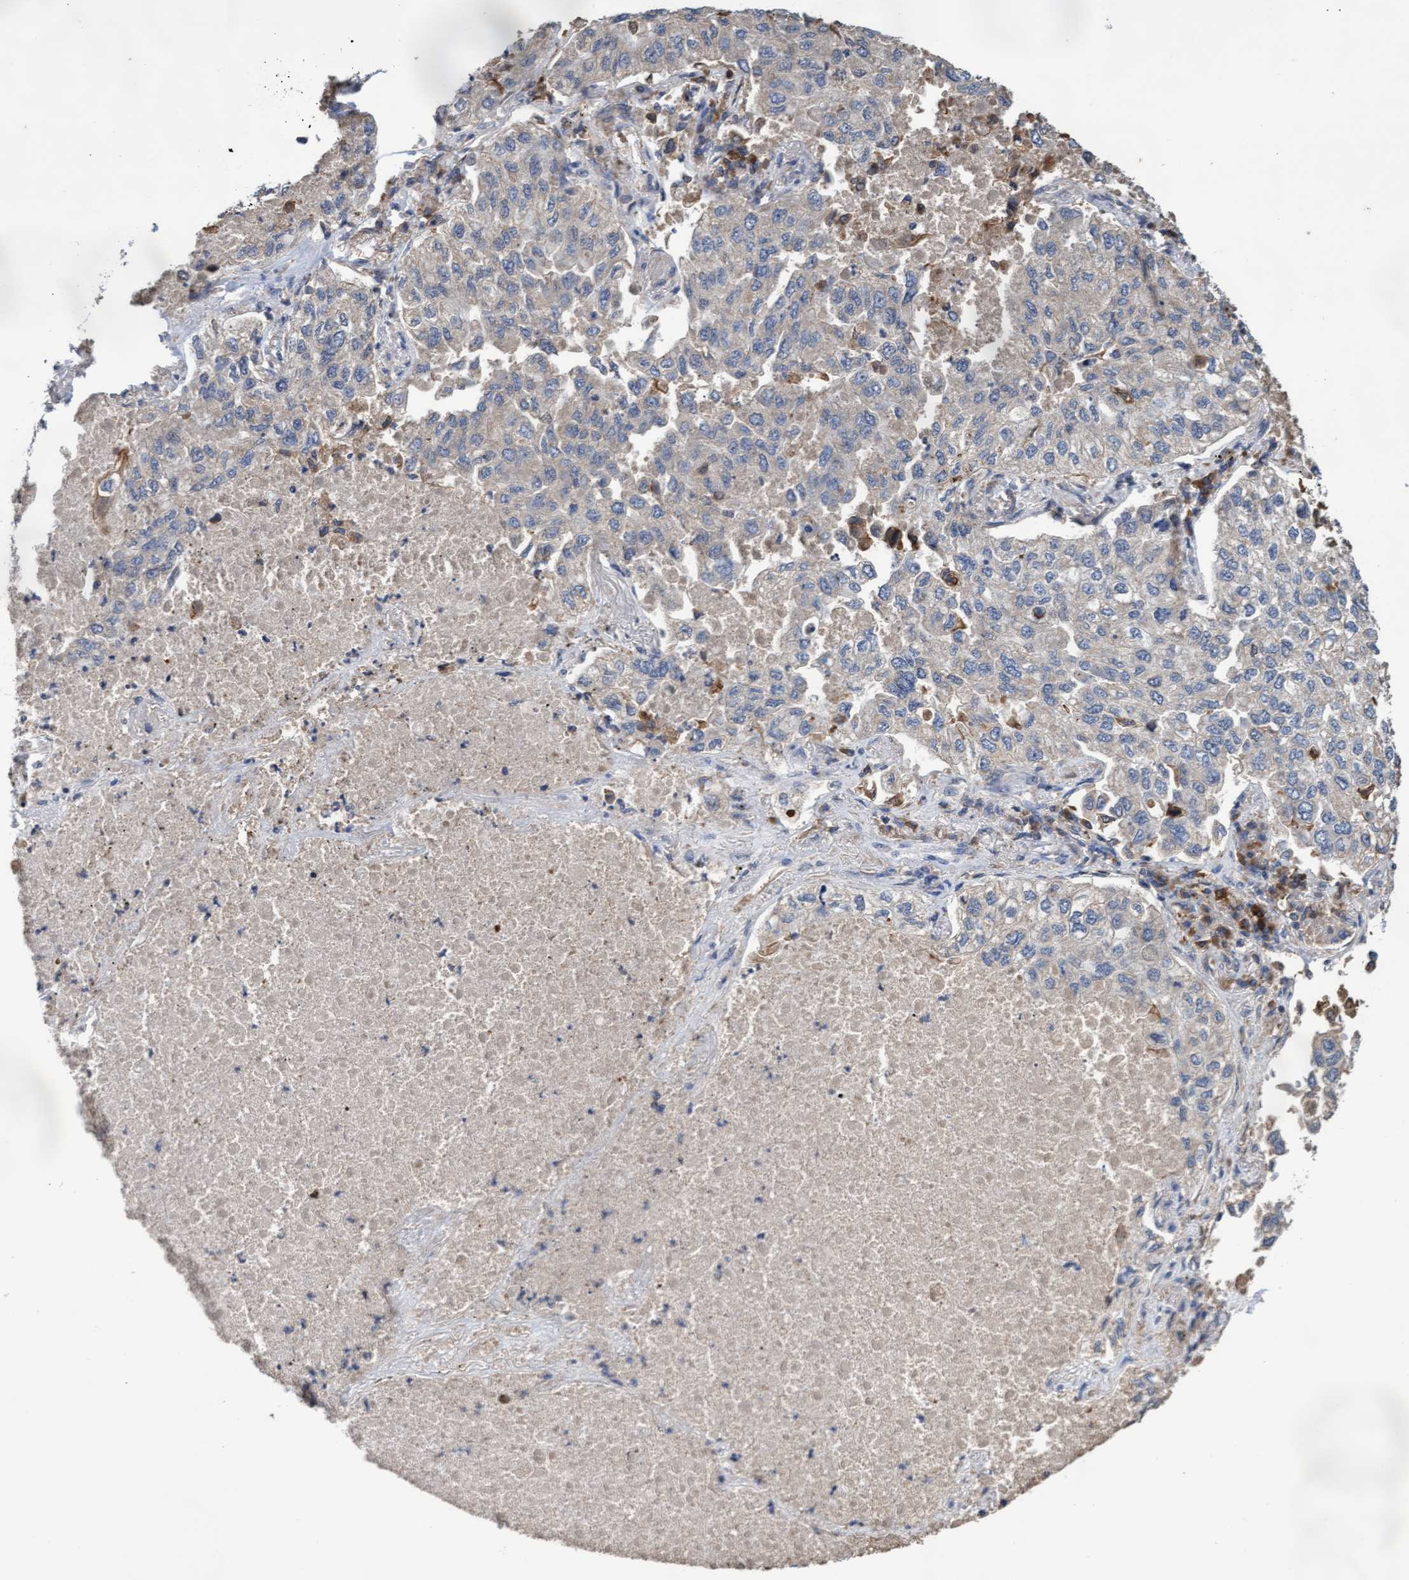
{"staining": {"intensity": "negative", "quantity": "none", "location": "none"}, "tissue": "lung cancer", "cell_type": "Tumor cells", "image_type": "cancer", "snomed": [{"axis": "morphology", "description": "Inflammation, NOS"}, {"axis": "morphology", "description": "Adenocarcinoma, NOS"}, {"axis": "topography", "description": "Lung"}], "caption": "A high-resolution photomicrograph shows IHC staining of lung cancer (adenocarcinoma), which reveals no significant staining in tumor cells. (Stains: DAB (3,3'-diaminobenzidine) IHC with hematoxylin counter stain, Microscopy: brightfield microscopy at high magnification).", "gene": "GPR39", "patient": {"sex": "male", "age": 63}}